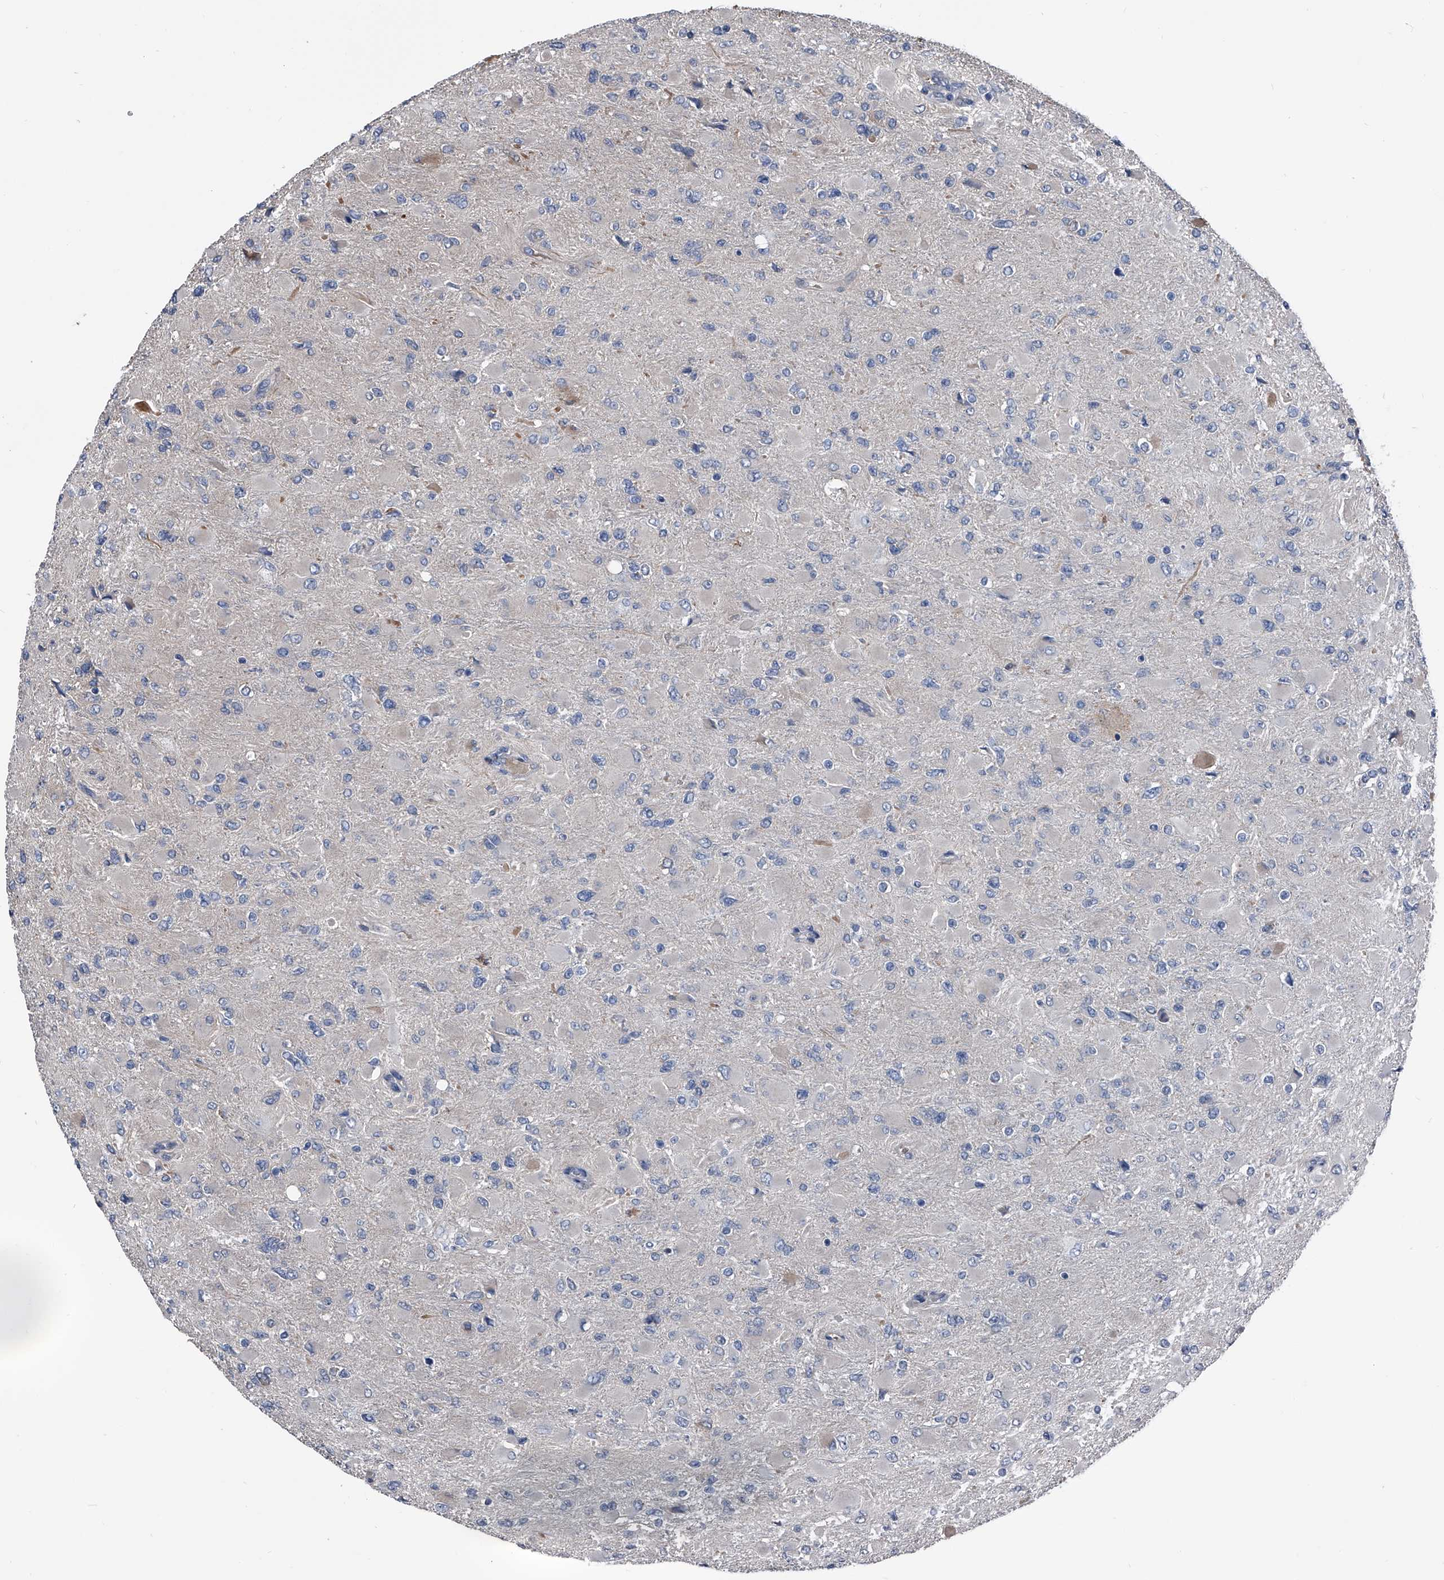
{"staining": {"intensity": "negative", "quantity": "none", "location": "none"}, "tissue": "glioma", "cell_type": "Tumor cells", "image_type": "cancer", "snomed": [{"axis": "morphology", "description": "Glioma, malignant, High grade"}, {"axis": "topography", "description": "Cerebral cortex"}], "caption": "This image is of glioma stained with immunohistochemistry to label a protein in brown with the nuclei are counter-stained blue. There is no expression in tumor cells.", "gene": "KIF13A", "patient": {"sex": "female", "age": 36}}